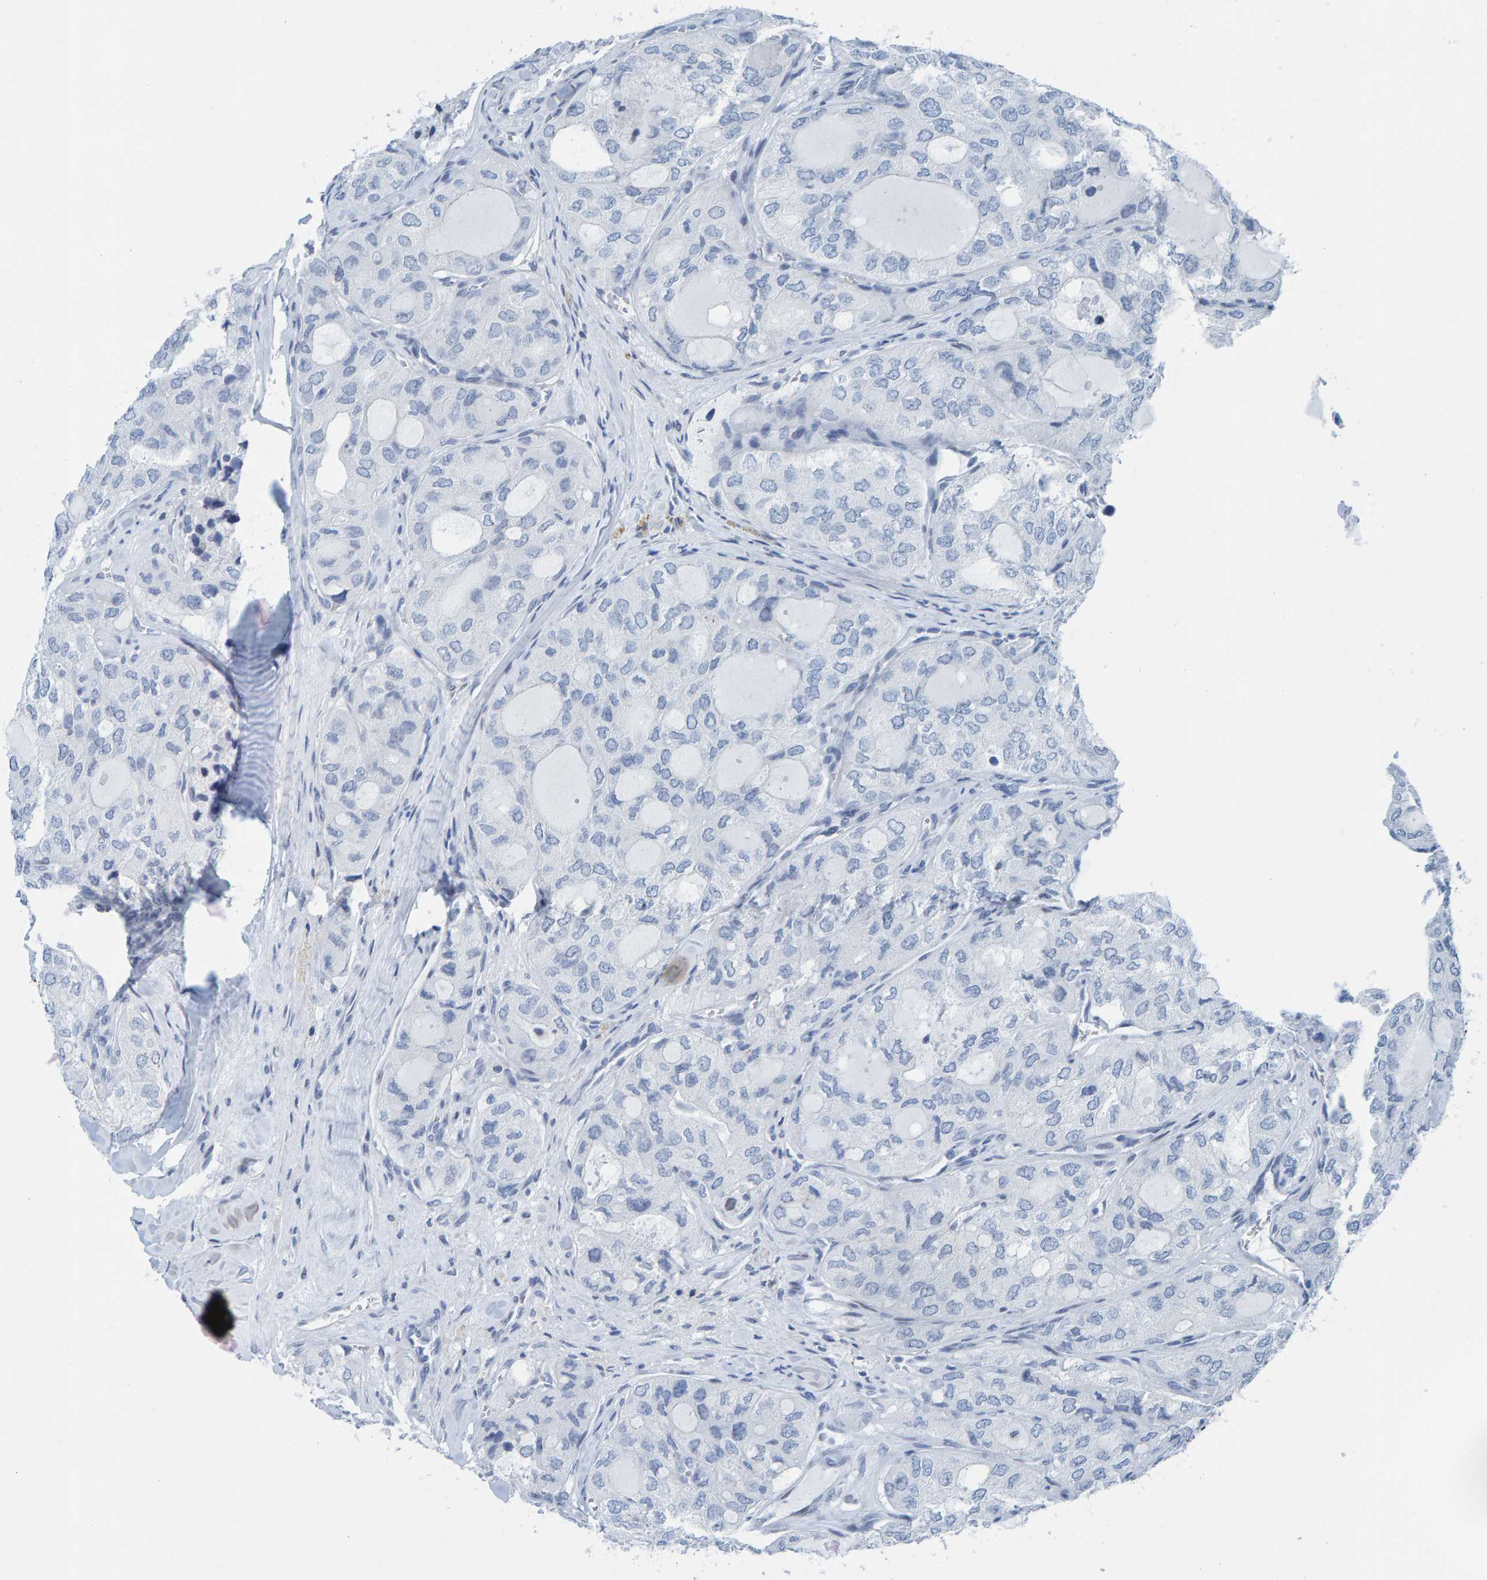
{"staining": {"intensity": "negative", "quantity": "none", "location": "none"}, "tissue": "thyroid cancer", "cell_type": "Tumor cells", "image_type": "cancer", "snomed": [{"axis": "morphology", "description": "Follicular adenoma carcinoma, NOS"}, {"axis": "topography", "description": "Thyroid gland"}], "caption": "Human thyroid follicular adenoma carcinoma stained for a protein using immunohistochemistry demonstrates no expression in tumor cells.", "gene": "LMNB2", "patient": {"sex": "male", "age": 75}}